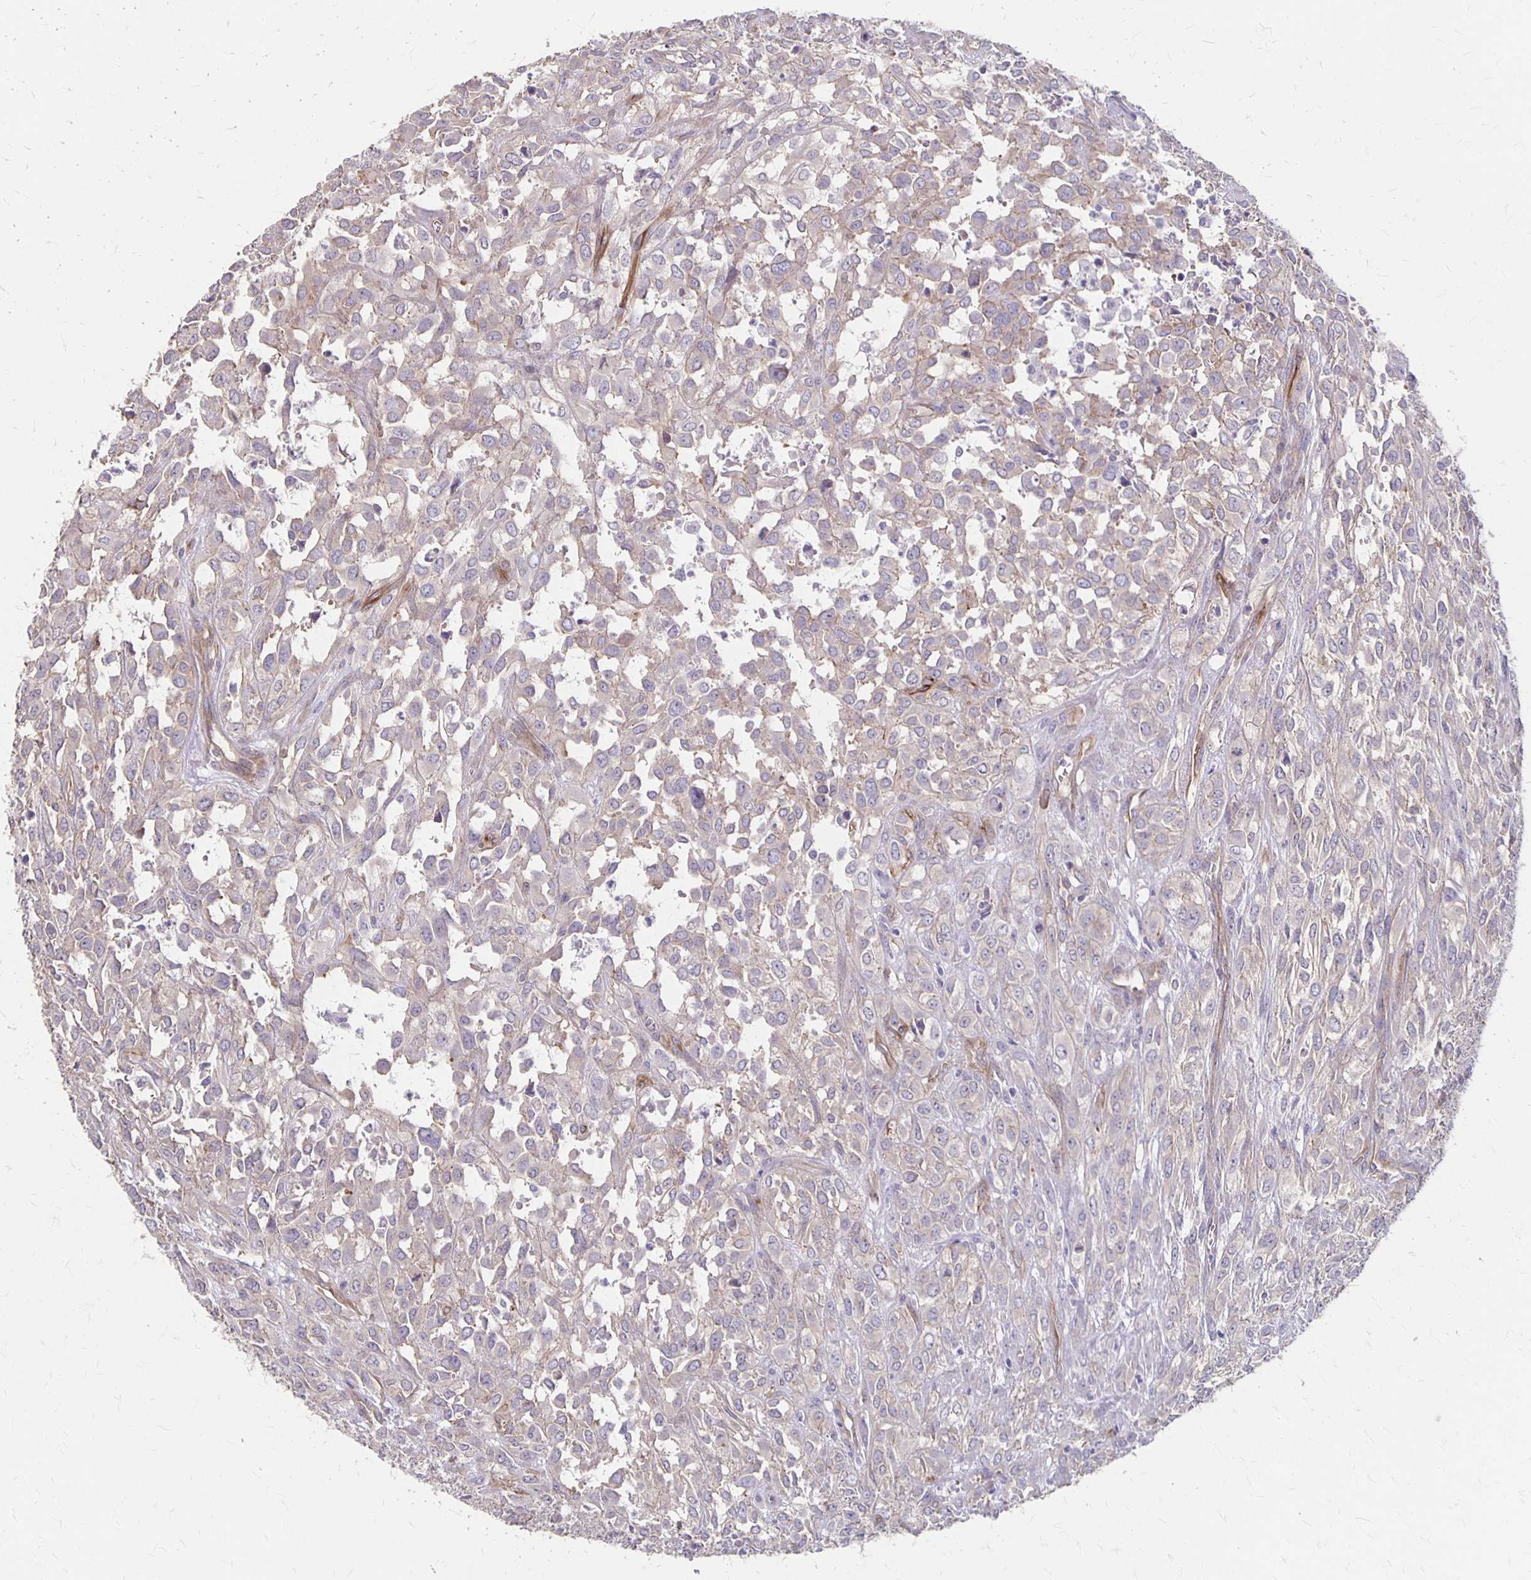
{"staining": {"intensity": "negative", "quantity": "none", "location": "none"}, "tissue": "urothelial cancer", "cell_type": "Tumor cells", "image_type": "cancer", "snomed": [{"axis": "morphology", "description": "Urothelial carcinoma, High grade"}, {"axis": "topography", "description": "Urinary bladder"}], "caption": "Immunohistochemical staining of urothelial cancer reveals no significant expression in tumor cells.", "gene": "PPP1R3E", "patient": {"sex": "male", "age": 67}}